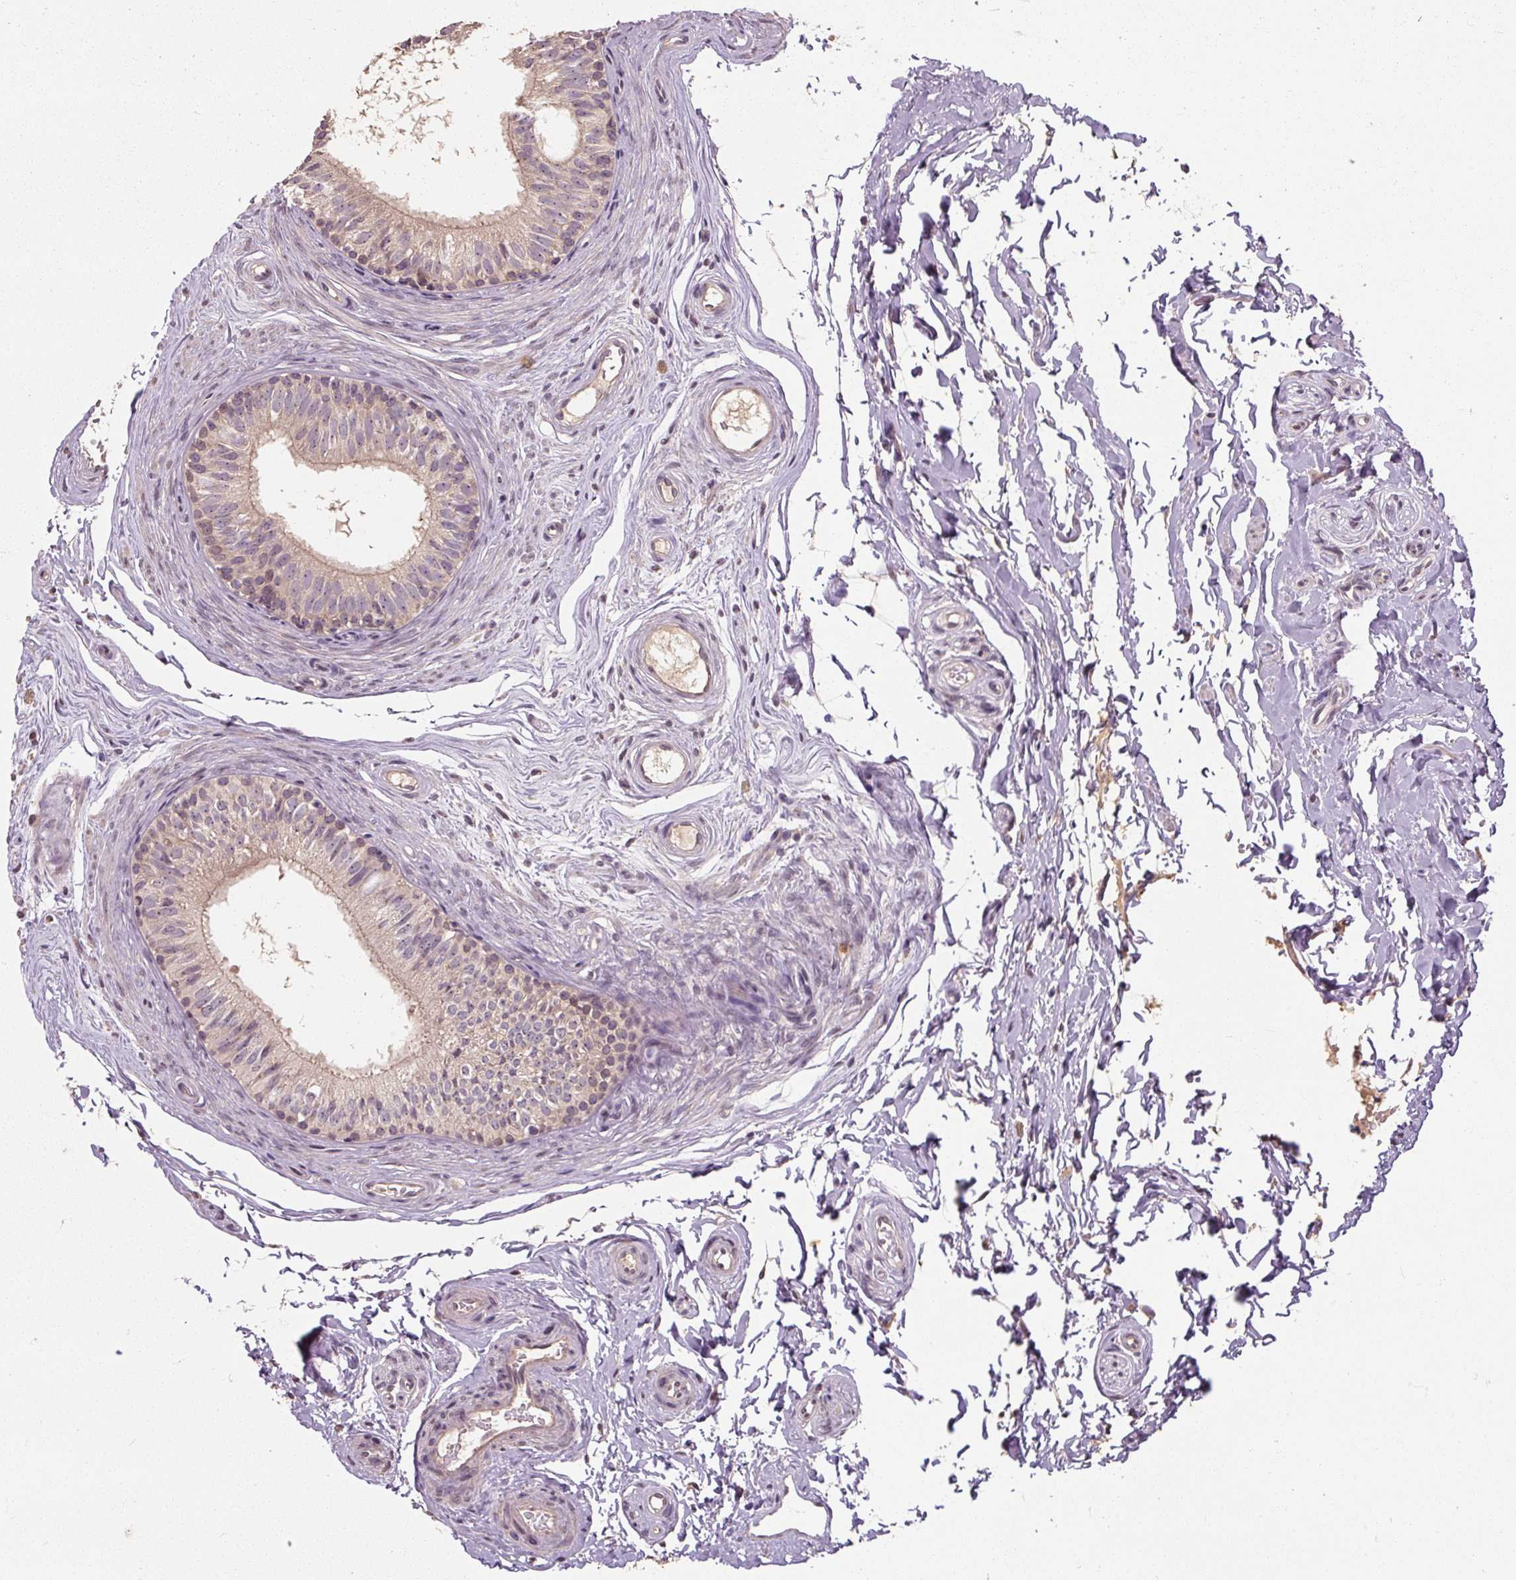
{"staining": {"intensity": "weak", "quantity": "<25%", "location": "cytoplasmic/membranous"}, "tissue": "epididymis", "cell_type": "Glandular cells", "image_type": "normal", "snomed": [{"axis": "morphology", "description": "Normal tissue, NOS"}, {"axis": "topography", "description": "Epididymis"}], "caption": "An image of human epididymis is negative for staining in glandular cells. The staining is performed using DAB brown chromogen with nuclei counter-stained in using hematoxylin.", "gene": "CFAP65", "patient": {"sex": "male", "age": 45}}